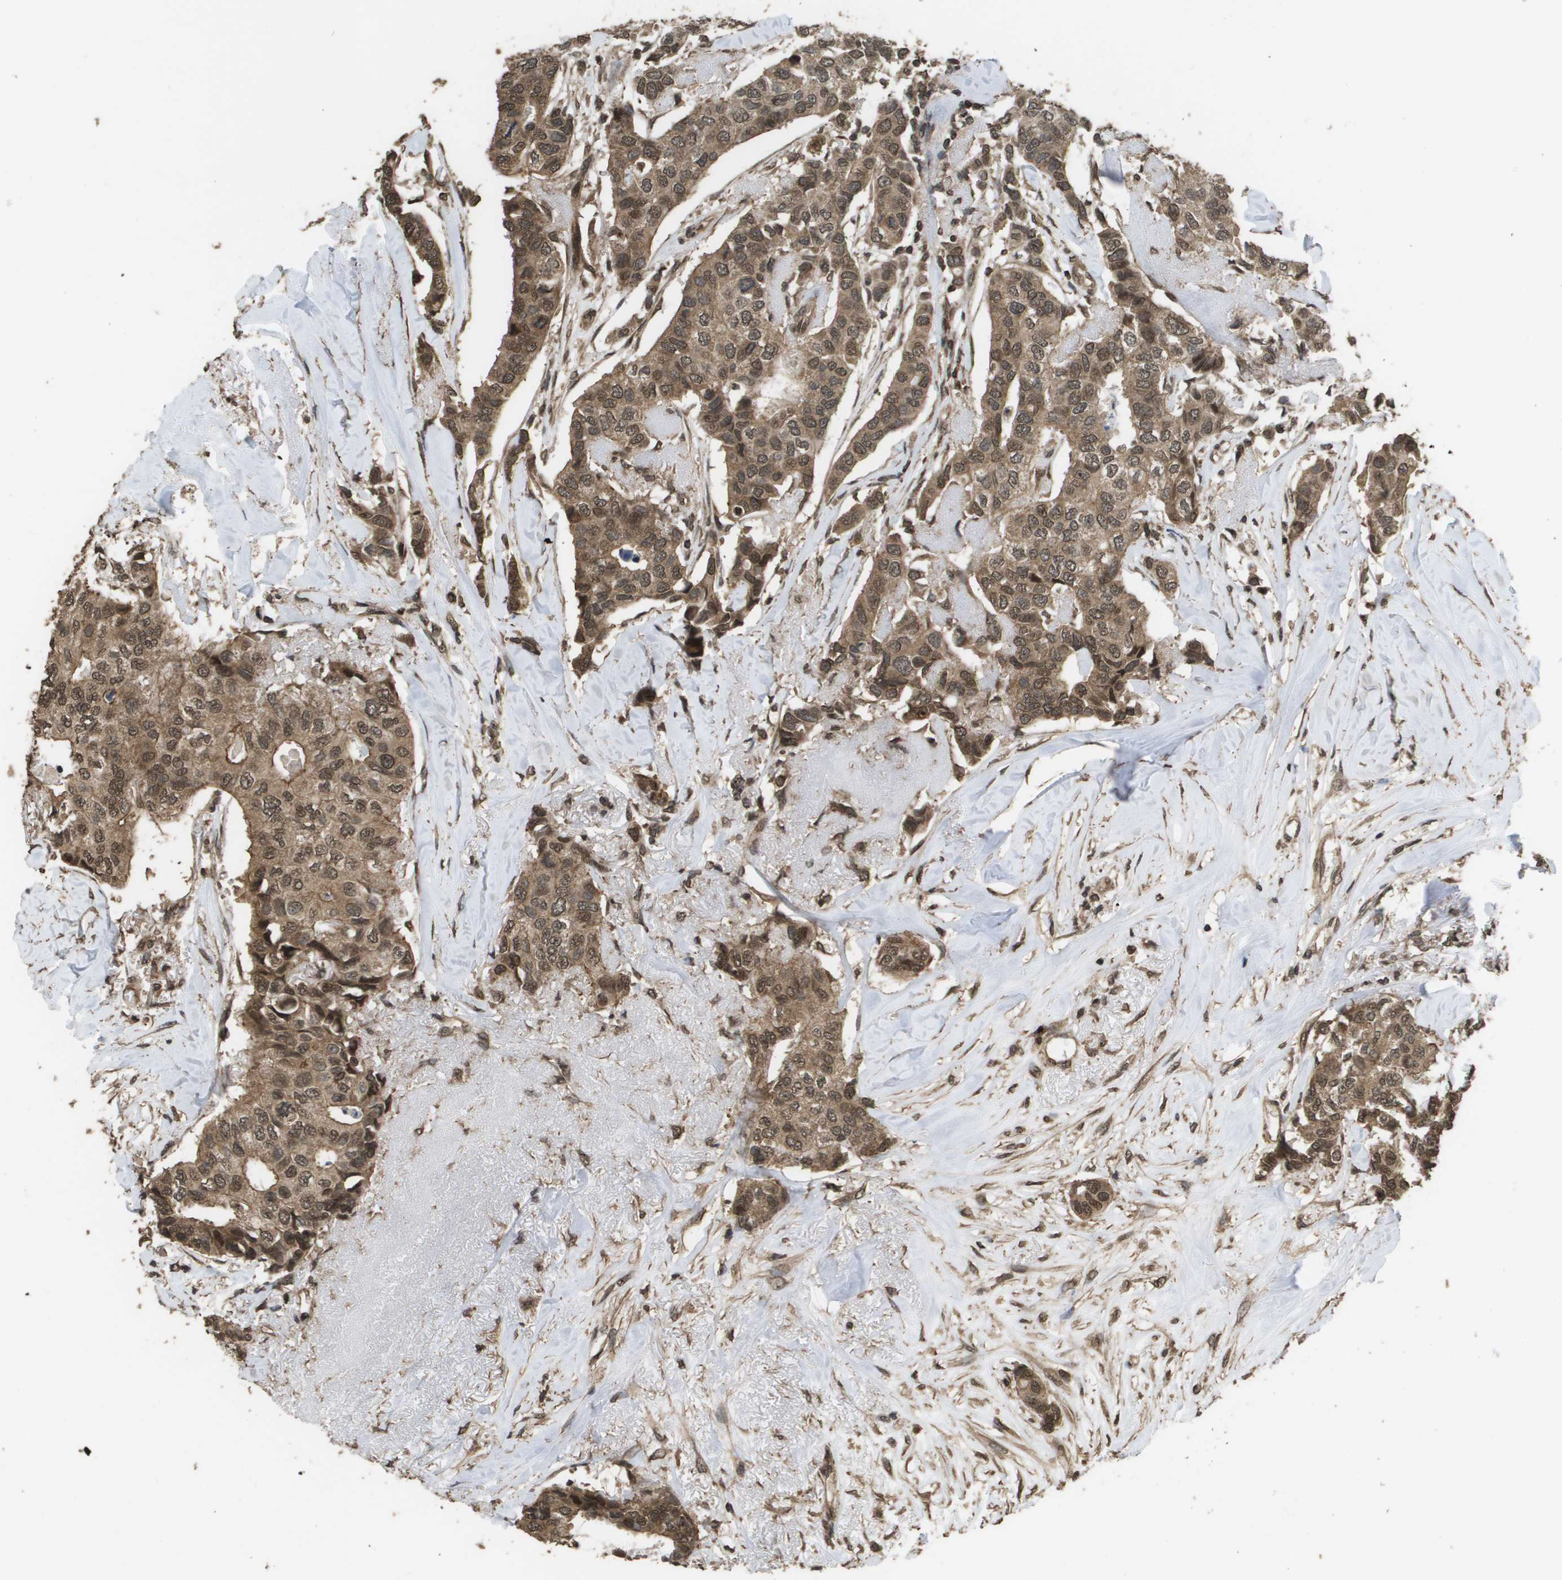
{"staining": {"intensity": "moderate", "quantity": ">75%", "location": "cytoplasmic/membranous,nuclear"}, "tissue": "breast cancer", "cell_type": "Tumor cells", "image_type": "cancer", "snomed": [{"axis": "morphology", "description": "Duct carcinoma"}, {"axis": "topography", "description": "Breast"}], "caption": "A micrograph showing moderate cytoplasmic/membranous and nuclear expression in about >75% of tumor cells in breast cancer, as visualized by brown immunohistochemical staining.", "gene": "AXIN2", "patient": {"sex": "female", "age": 80}}